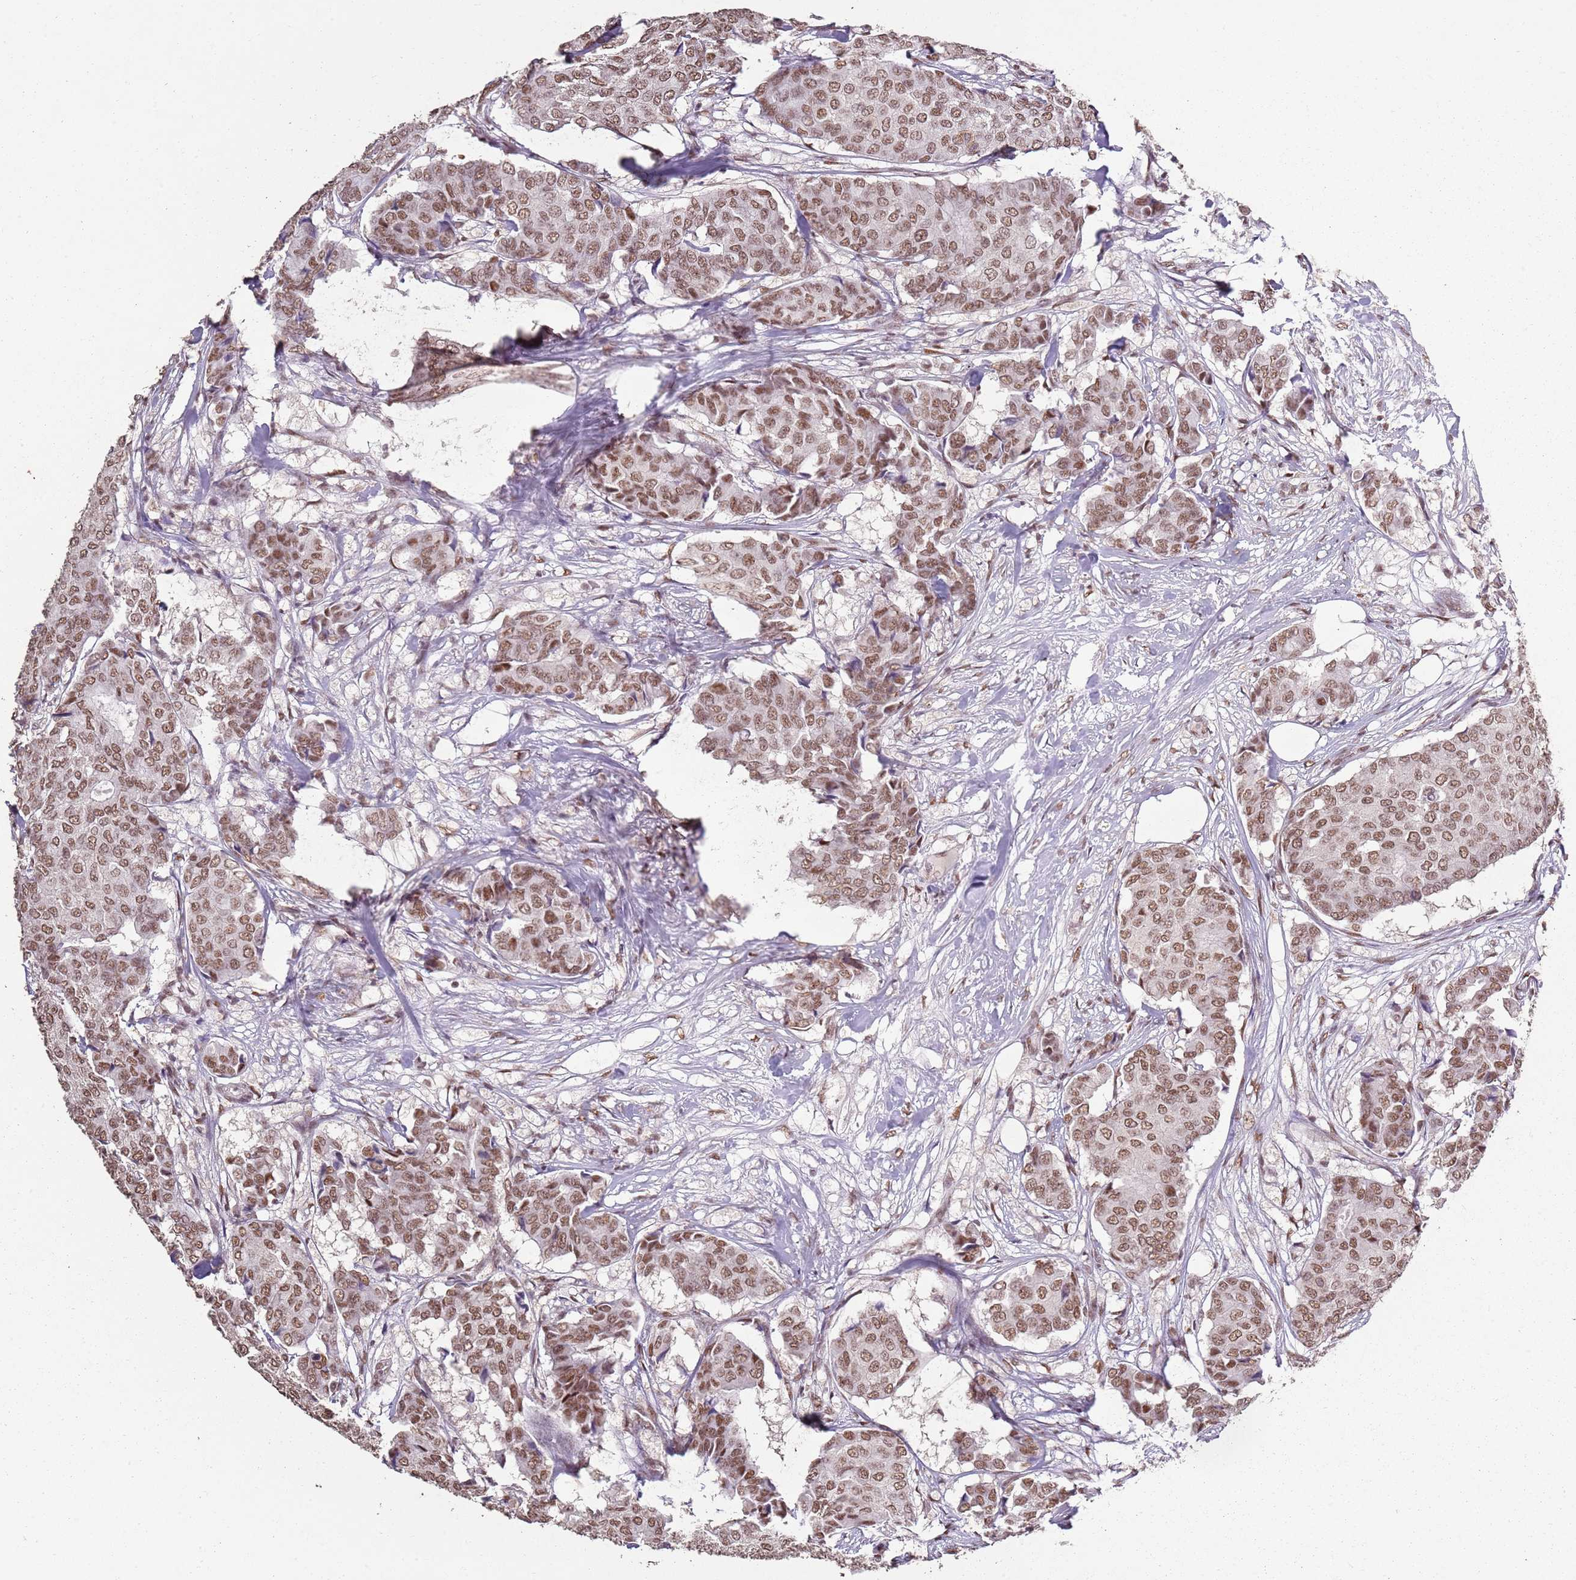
{"staining": {"intensity": "moderate", "quantity": ">75%", "location": "nuclear"}, "tissue": "breast cancer", "cell_type": "Tumor cells", "image_type": "cancer", "snomed": [{"axis": "morphology", "description": "Duct carcinoma"}, {"axis": "topography", "description": "Breast"}], "caption": "Breast cancer (invasive ductal carcinoma) stained for a protein exhibits moderate nuclear positivity in tumor cells.", "gene": "ARL14EP", "patient": {"sex": "female", "age": 75}}